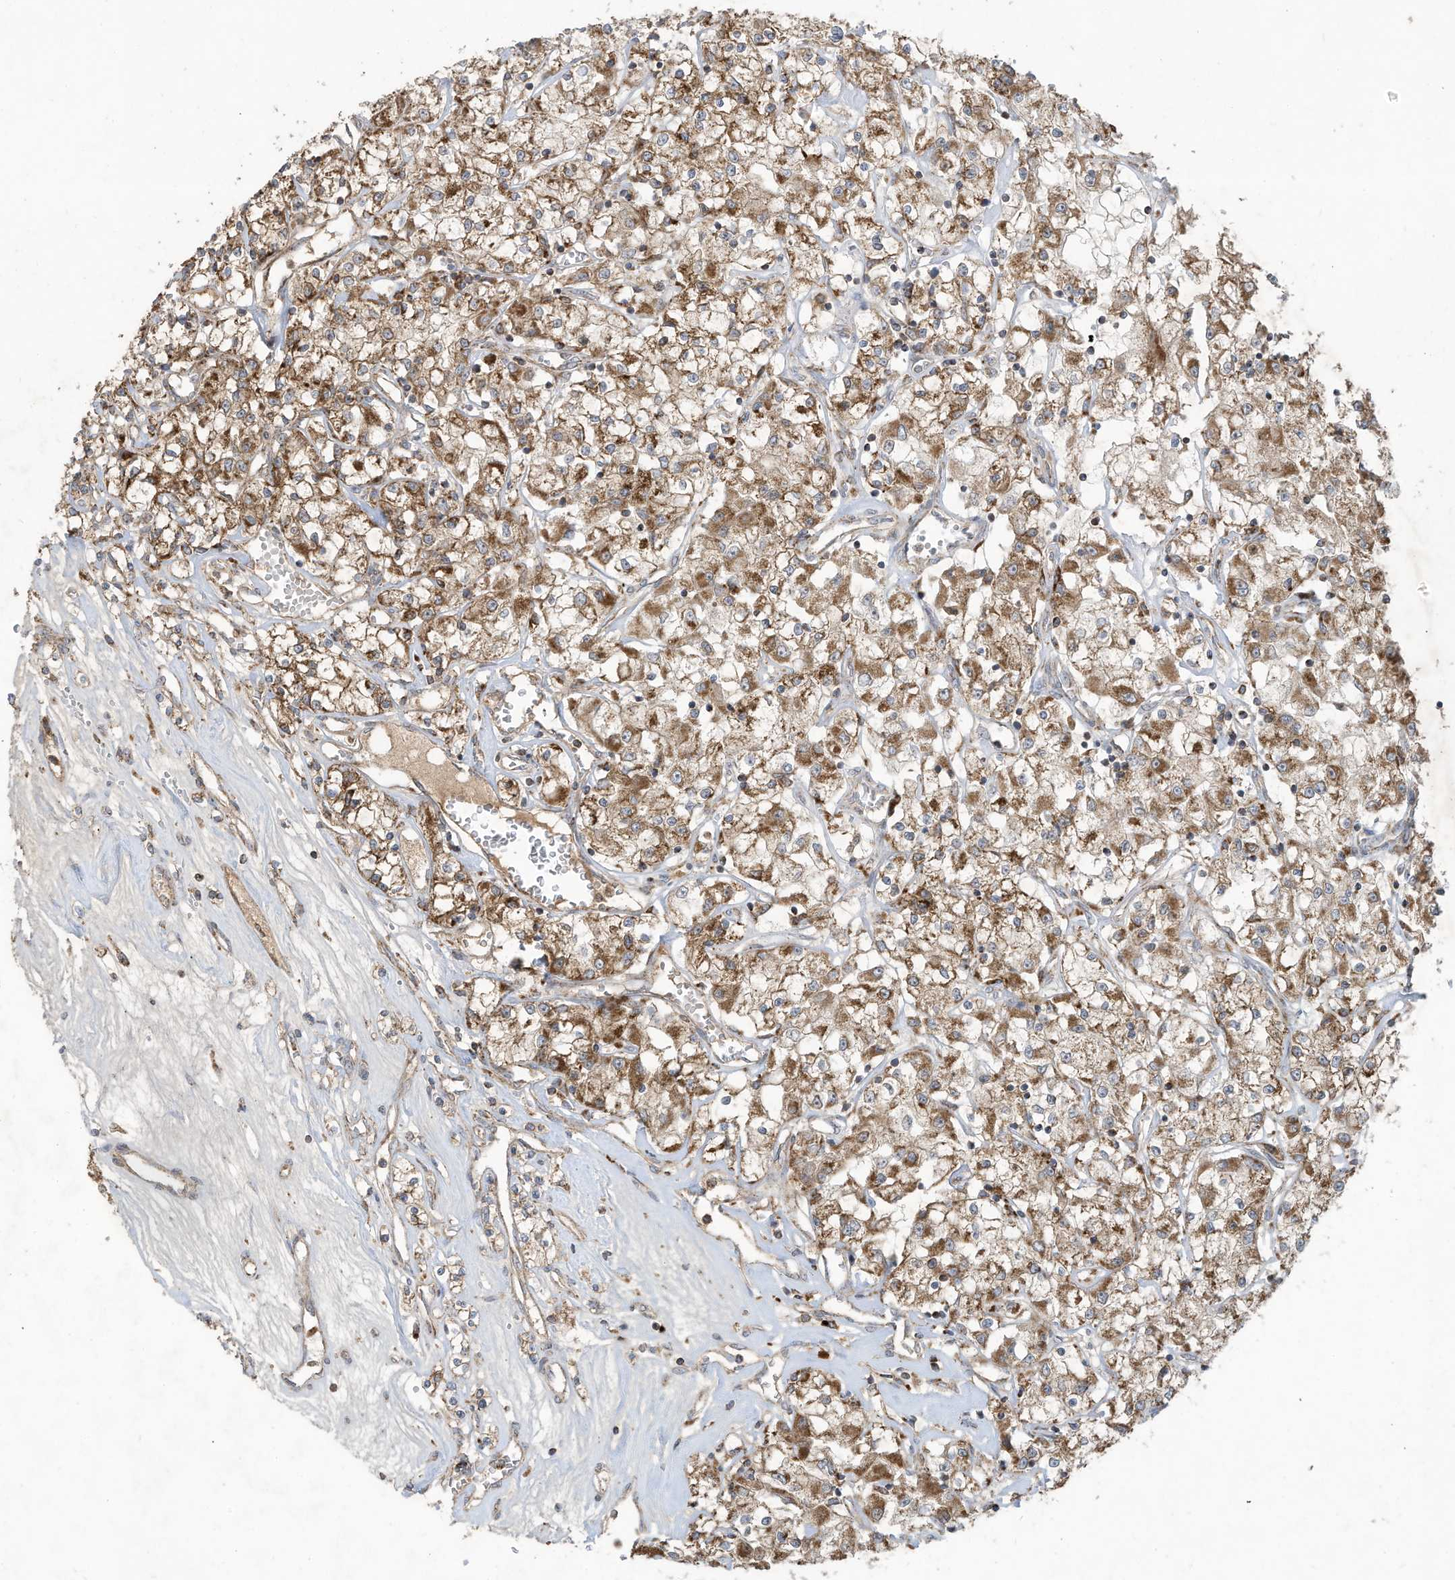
{"staining": {"intensity": "moderate", "quantity": ">75%", "location": "cytoplasmic/membranous"}, "tissue": "renal cancer", "cell_type": "Tumor cells", "image_type": "cancer", "snomed": [{"axis": "morphology", "description": "Adenocarcinoma, NOS"}, {"axis": "topography", "description": "Kidney"}], "caption": "Tumor cells show medium levels of moderate cytoplasmic/membranous expression in approximately >75% of cells in human renal adenocarcinoma.", "gene": "C2orf74", "patient": {"sex": "female", "age": 59}}